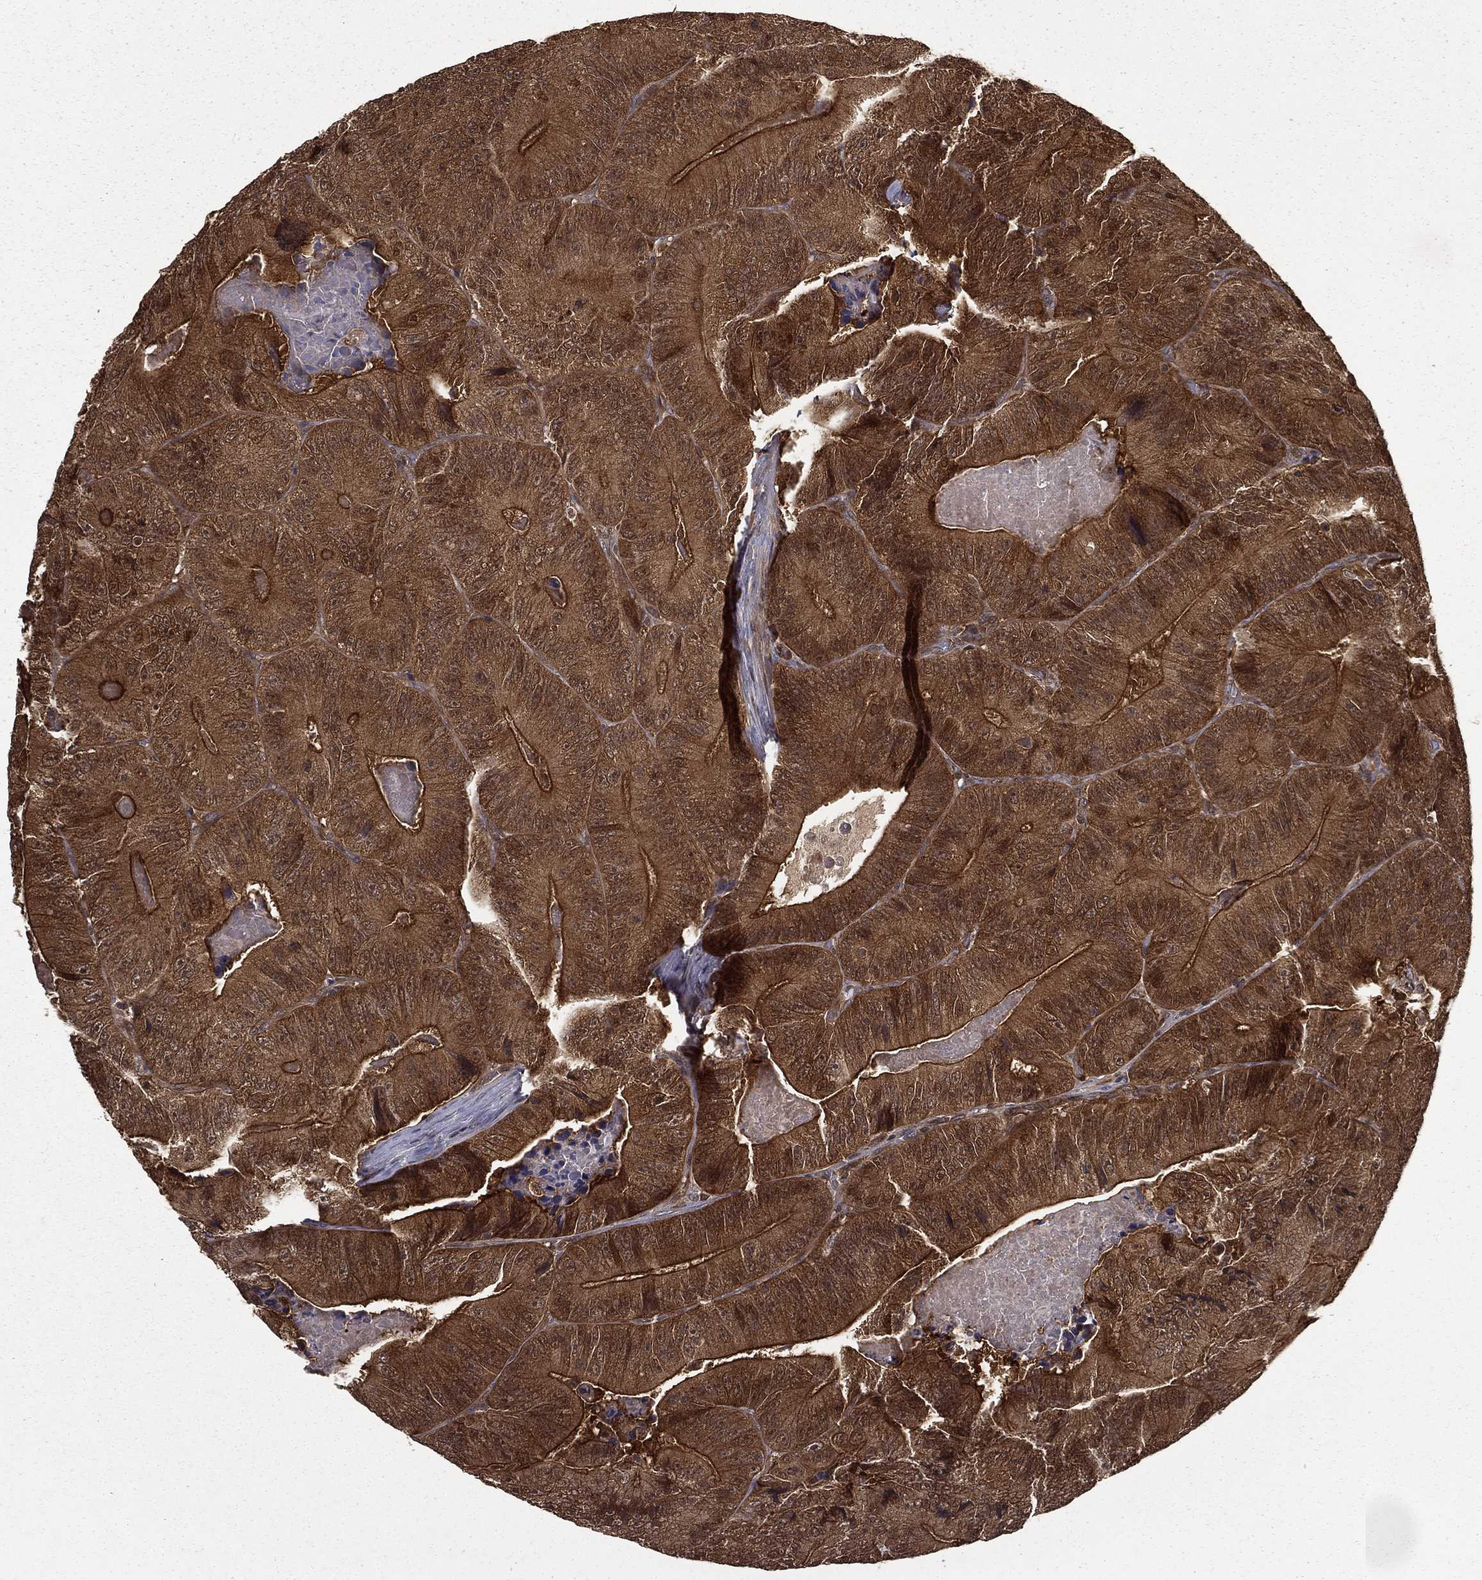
{"staining": {"intensity": "strong", "quantity": ">75%", "location": "cytoplasmic/membranous"}, "tissue": "colorectal cancer", "cell_type": "Tumor cells", "image_type": "cancer", "snomed": [{"axis": "morphology", "description": "Adenocarcinoma, NOS"}, {"axis": "topography", "description": "Colon"}], "caption": "Strong cytoplasmic/membranous staining for a protein is present in approximately >75% of tumor cells of colorectal cancer using IHC.", "gene": "FGD1", "patient": {"sex": "female", "age": 86}}